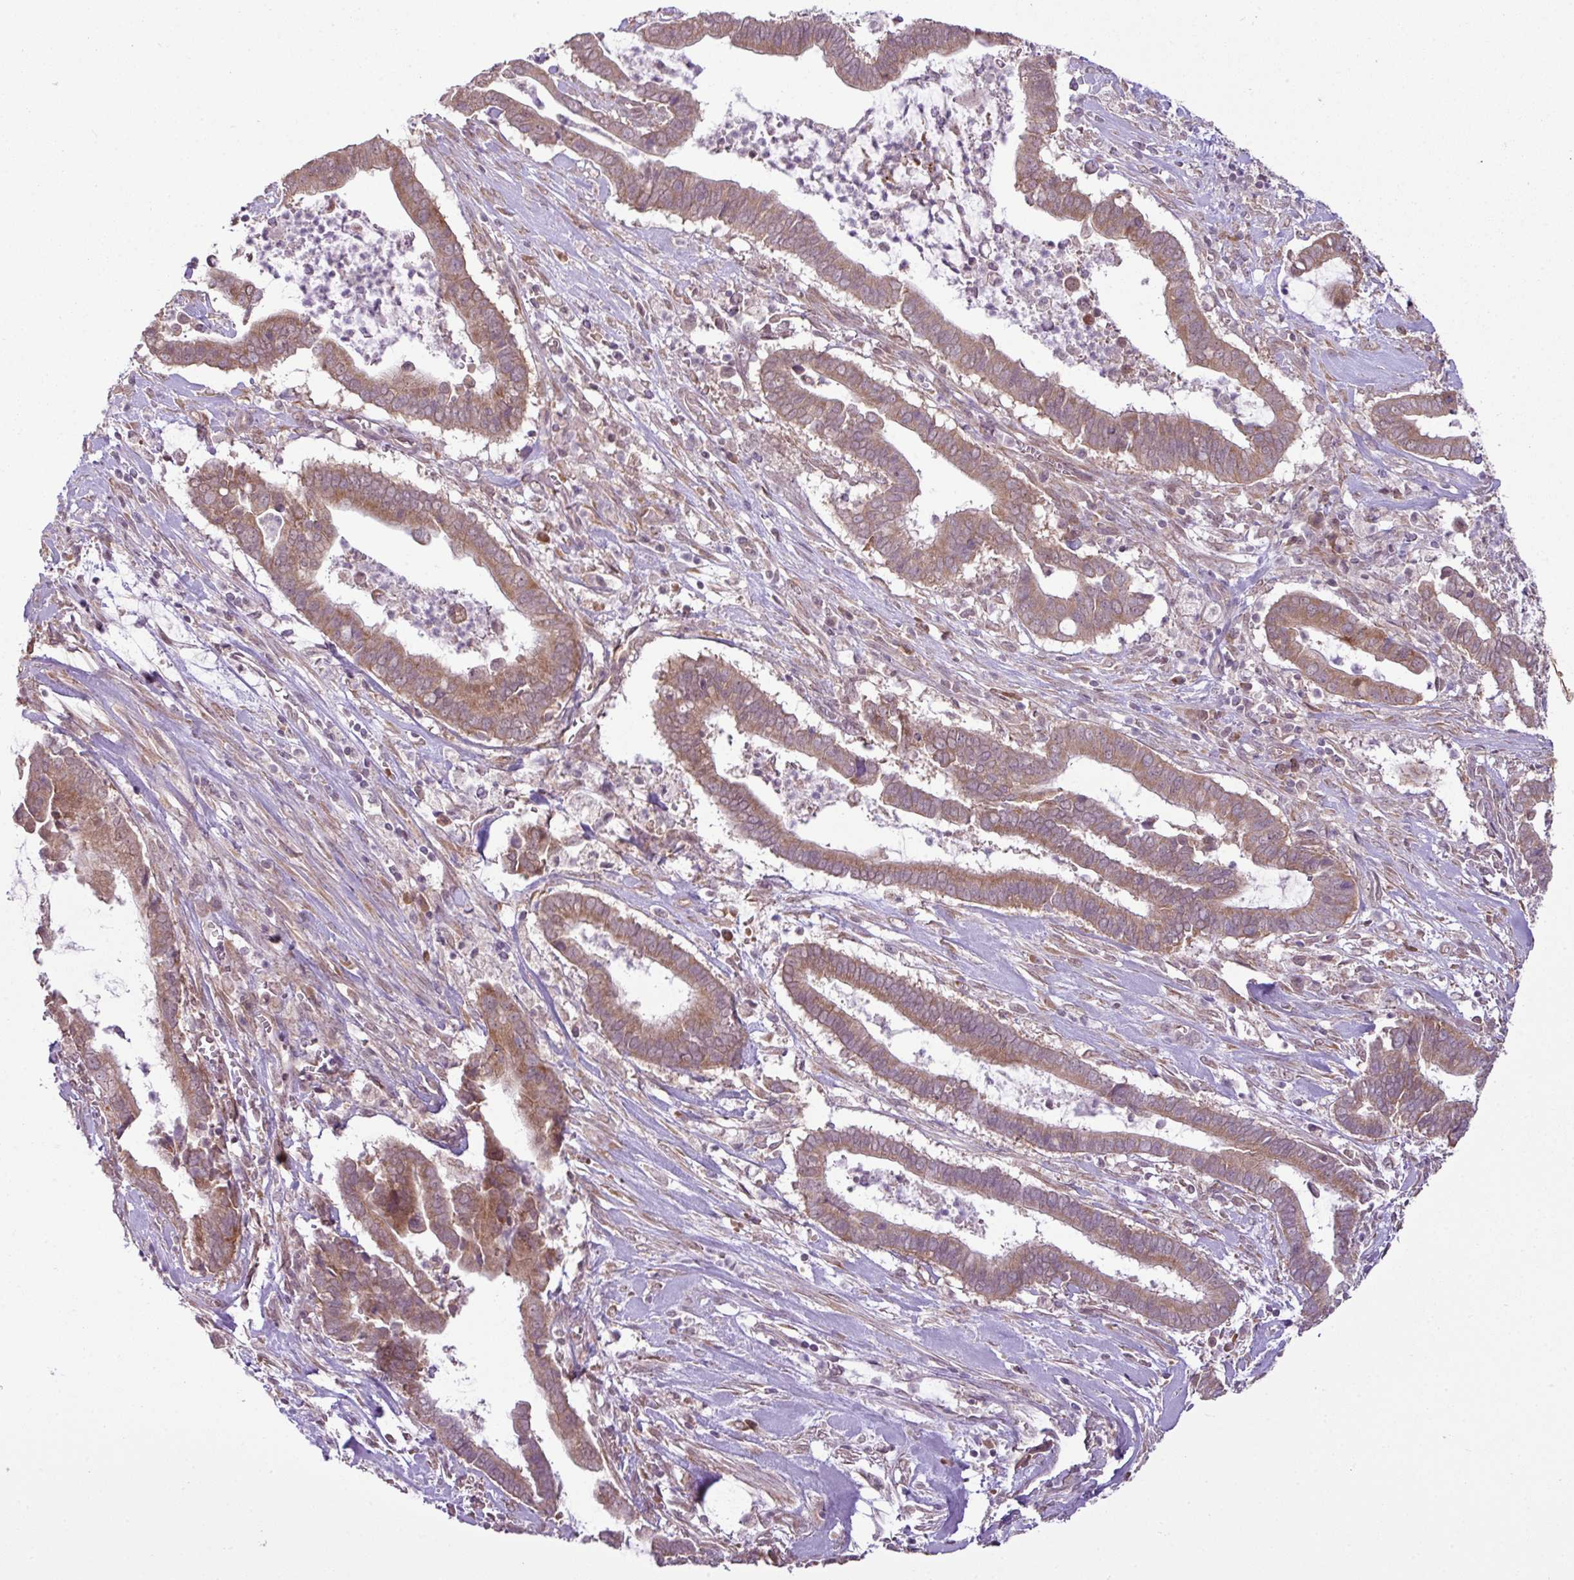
{"staining": {"intensity": "moderate", "quantity": ">75%", "location": "cytoplasmic/membranous"}, "tissue": "cervical cancer", "cell_type": "Tumor cells", "image_type": "cancer", "snomed": [{"axis": "morphology", "description": "Adenocarcinoma, NOS"}, {"axis": "topography", "description": "Cervix"}], "caption": "Immunohistochemistry photomicrograph of neoplastic tissue: human cervical adenocarcinoma stained using immunohistochemistry (IHC) exhibits medium levels of moderate protein expression localized specifically in the cytoplasmic/membranous of tumor cells, appearing as a cytoplasmic/membranous brown color.", "gene": "DNAAF4", "patient": {"sex": "female", "age": 44}}